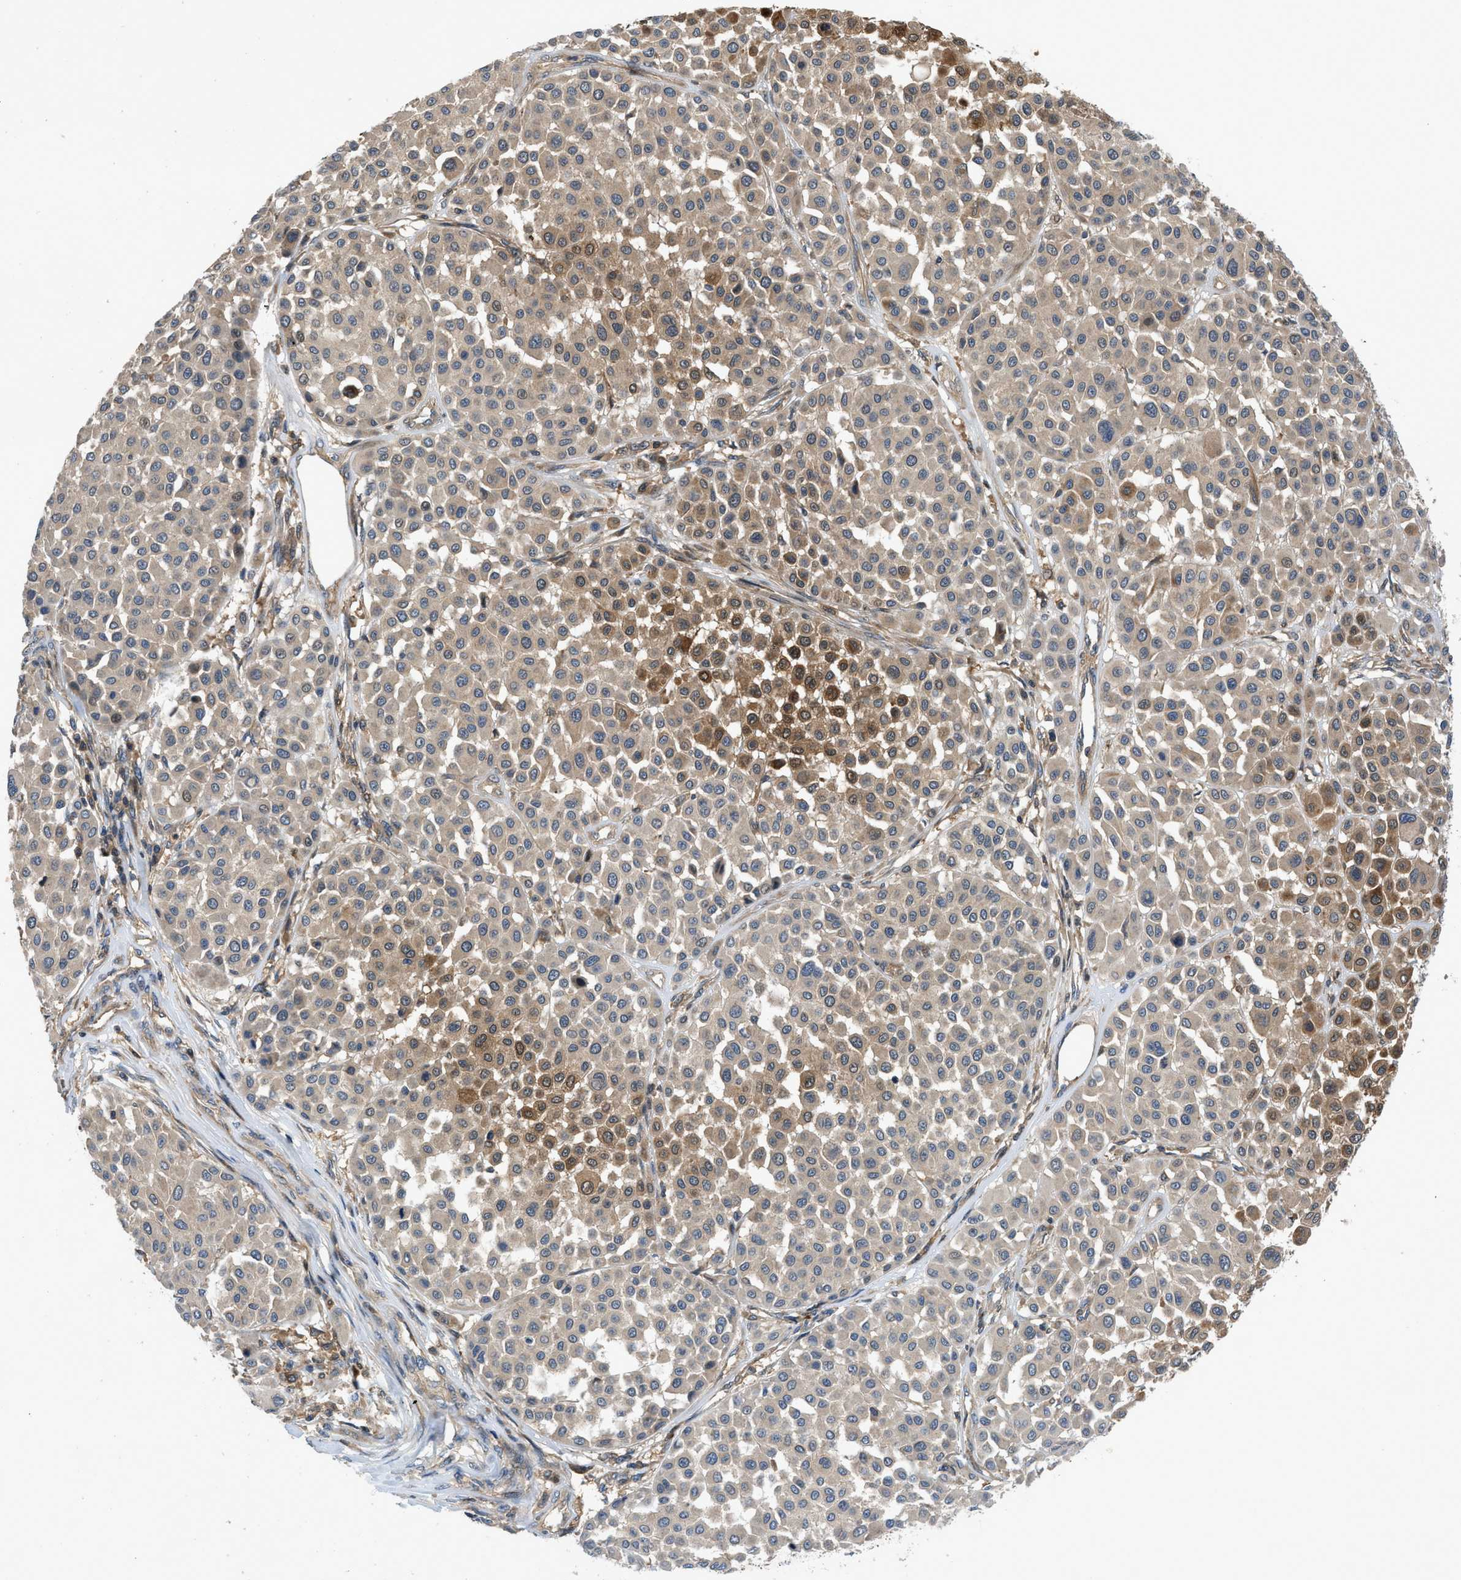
{"staining": {"intensity": "weak", "quantity": ">75%", "location": "cytoplasmic/membranous"}, "tissue": "melanoma", "cell_type": "Tumor cells", "image_type": "cancer", "snomed": [{"axis": "morphology", "description": "Malignant melanoma, Metastatic site"}, {"axis": "topography", "description": "Soft tissue"}], "caption": "Human melanoma stained with a brown dye reveals weak cytoplasmic/membranous positive staining in about >75% of tumor cells.", "gene": "GPR31", "patient": {"sex": "male", "age": 41}}